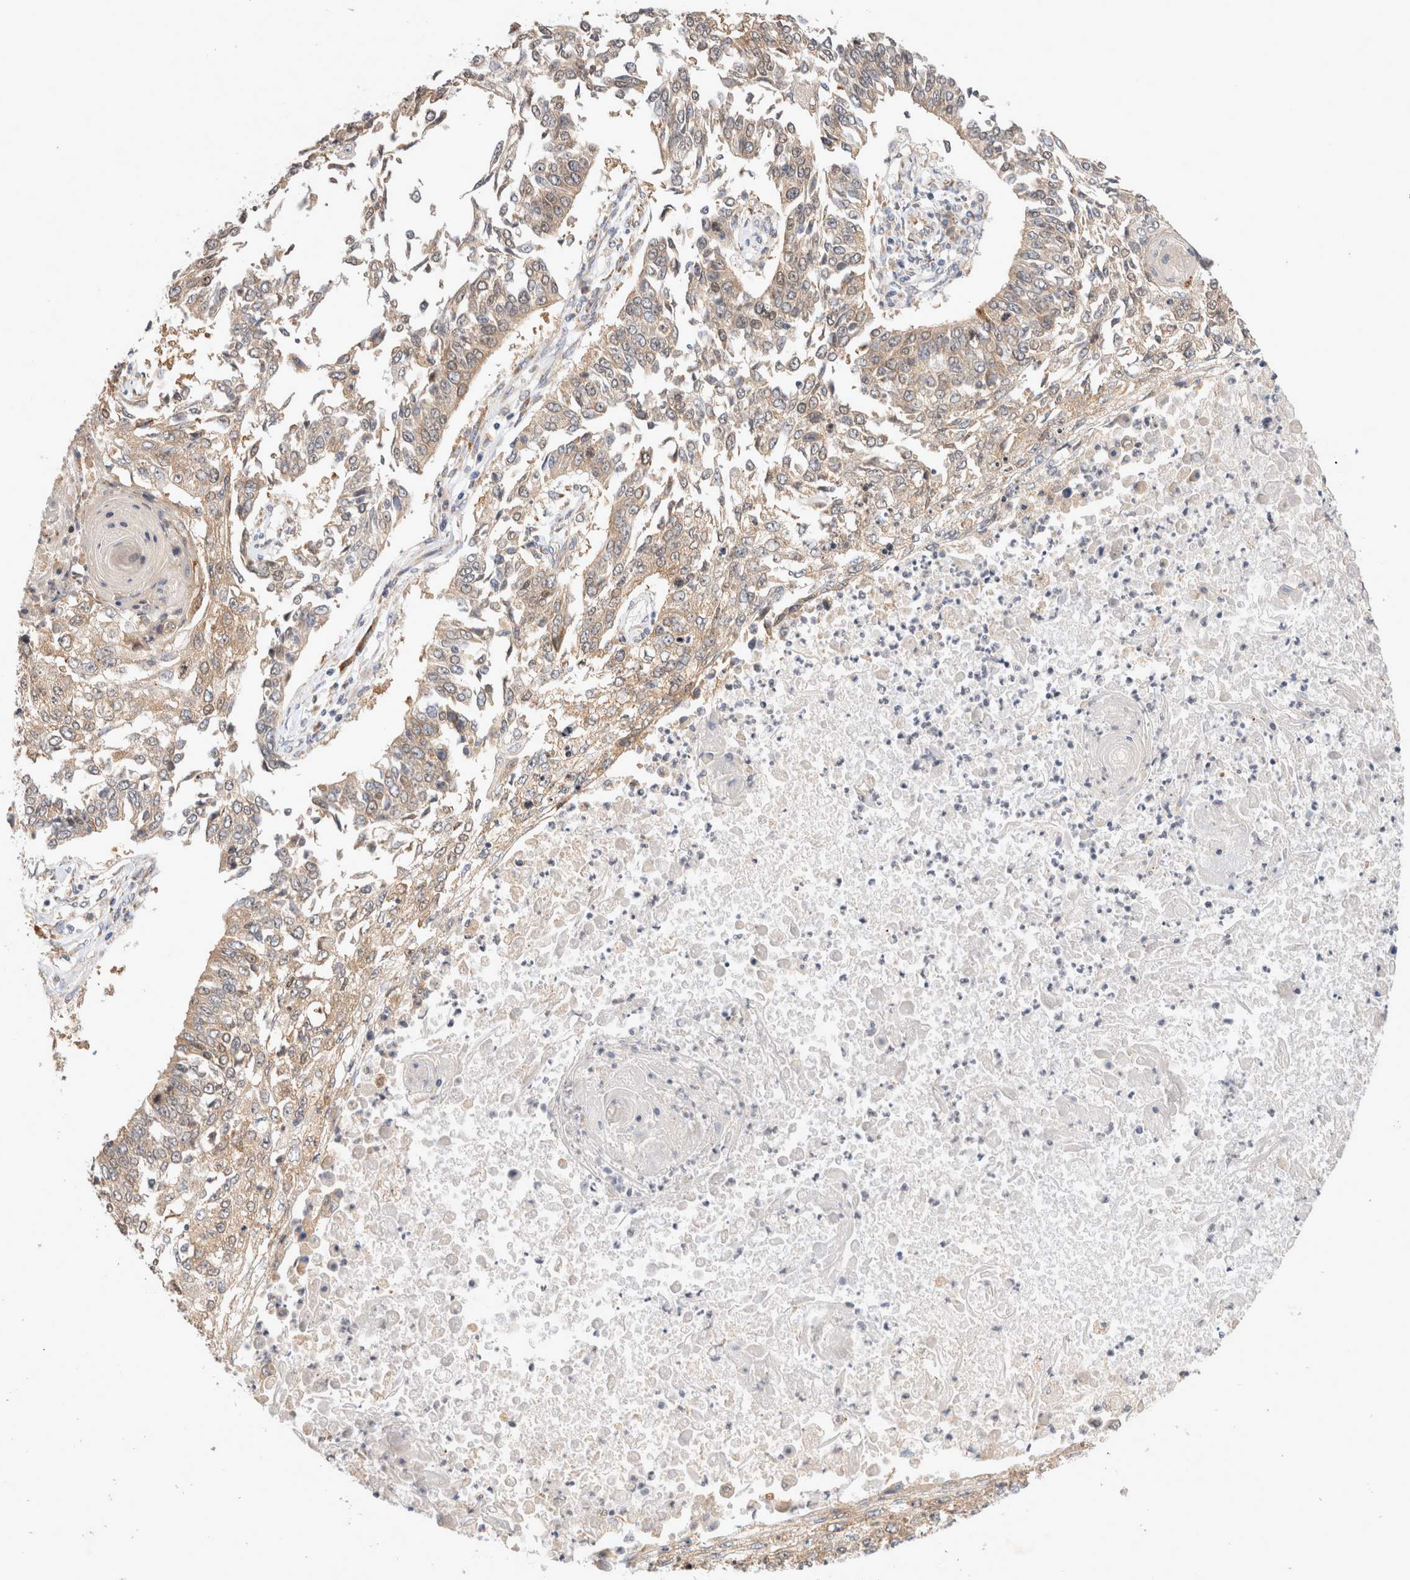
{"staining": {"intensity": "weak", "quantity": ">75%", "location": "cytoplasmic/membranous"}, "tissue": "lung cancer", "cell_type": "Tumor cells", "image_type": "cancer", "snomed": [{"axis": "morphology", "description": "Normal tissue, NOS"}, {"axis": "morphology", "description": "Squamous cell carcinoma, NOS"}, {"axis": "topography", "description": "Cartilage tissue"}, {"axis": "topography", "description": "Bronchus"}, {"axis": "topography", "description": "Lung"}, {"axis": "topography", "description": "Peripheral nerve tissue"}], "caption": "Immunohistochemistry (DAB) staining of human lung squamous cell carcinoma exhibits weak cytoplasmic/membranous protein positivity in approximately >75% of tumor cells.", "gene": "NEDD4L", "patient": {"sex": "female", "age": 49}}